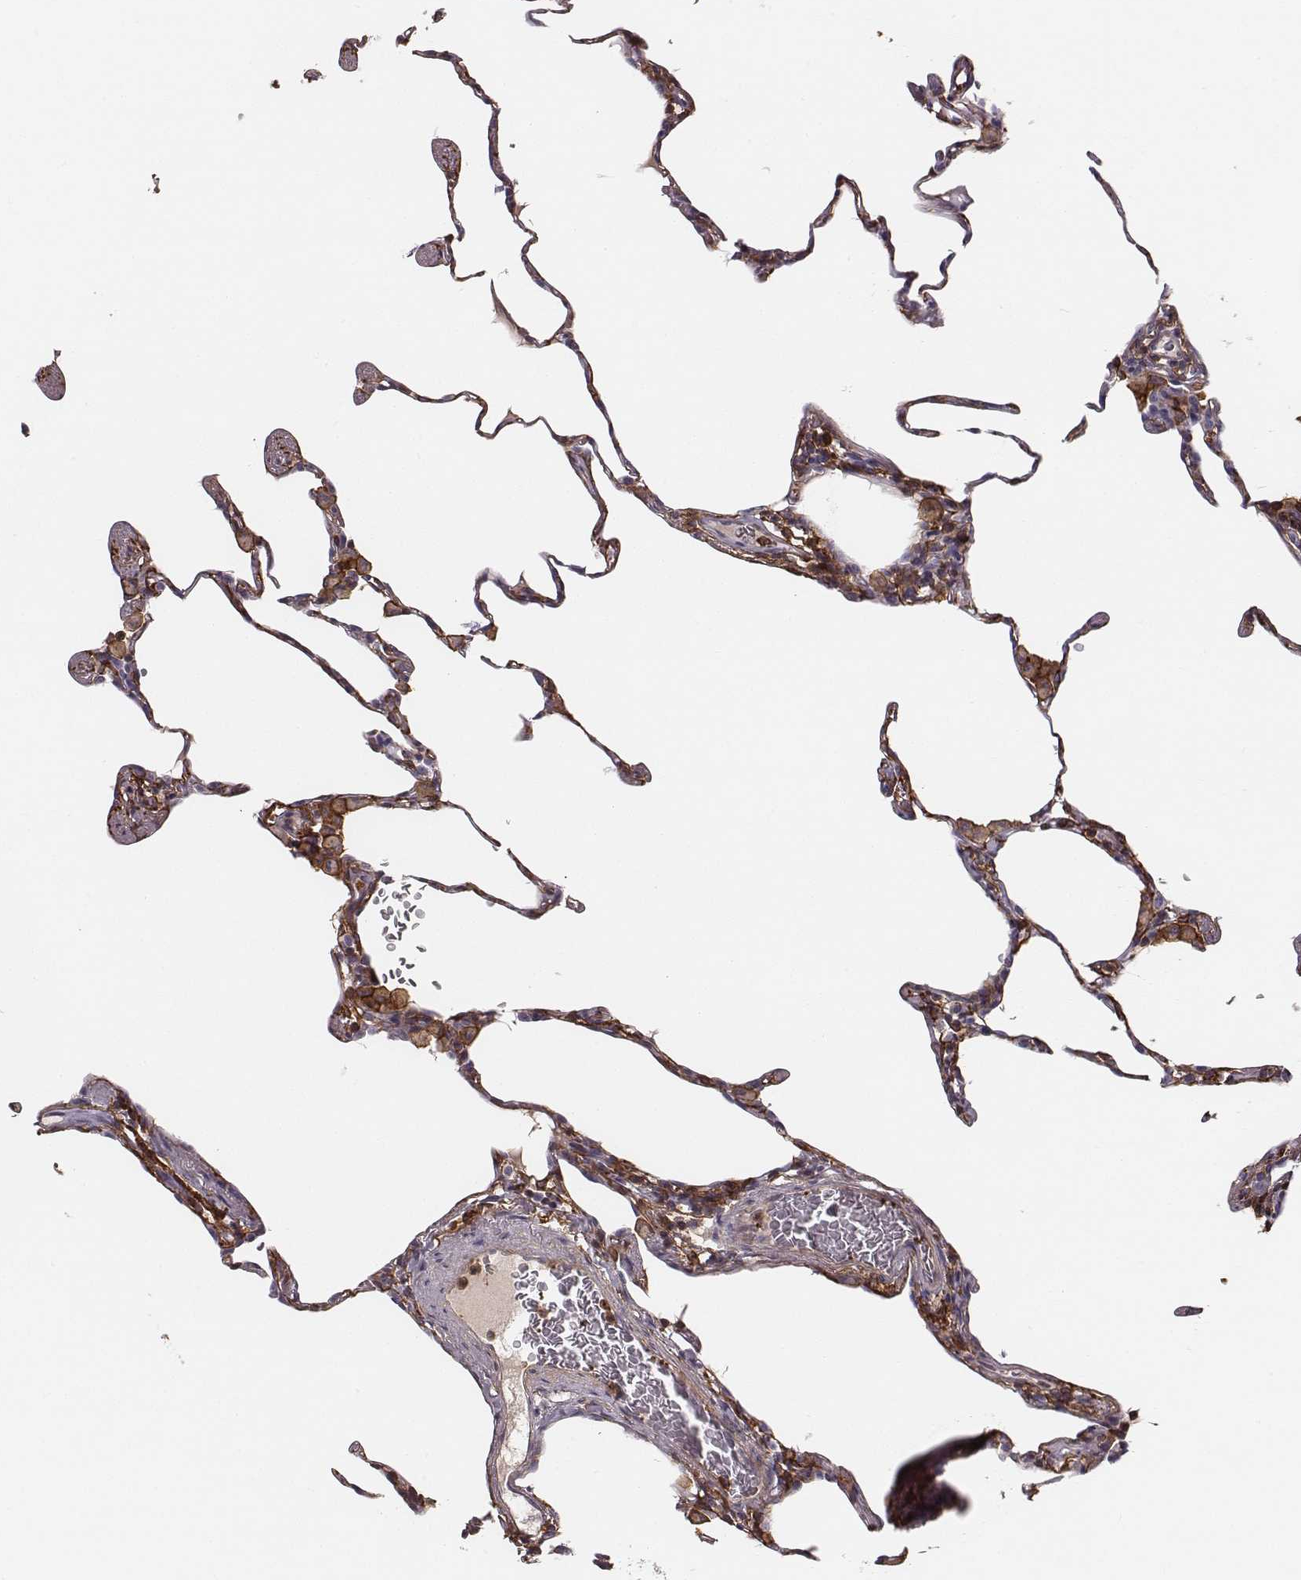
{"staining": {"intensity": "negative", "quantity": "none", "location": "none"}, "tissue": "lung", "cell_type": "Alveolar cells", "image_type": "normal", "snomed": [{"axis": "morphology", "description": "Normal tissue, NOS"}, {"axis": "topography", "description": "Lung"}], "caption": "The histopathology image displays no significant positivity in alveolar cells of lung.", "gene": "ZYX", "patient": {"sex": "female", "age": 57}}